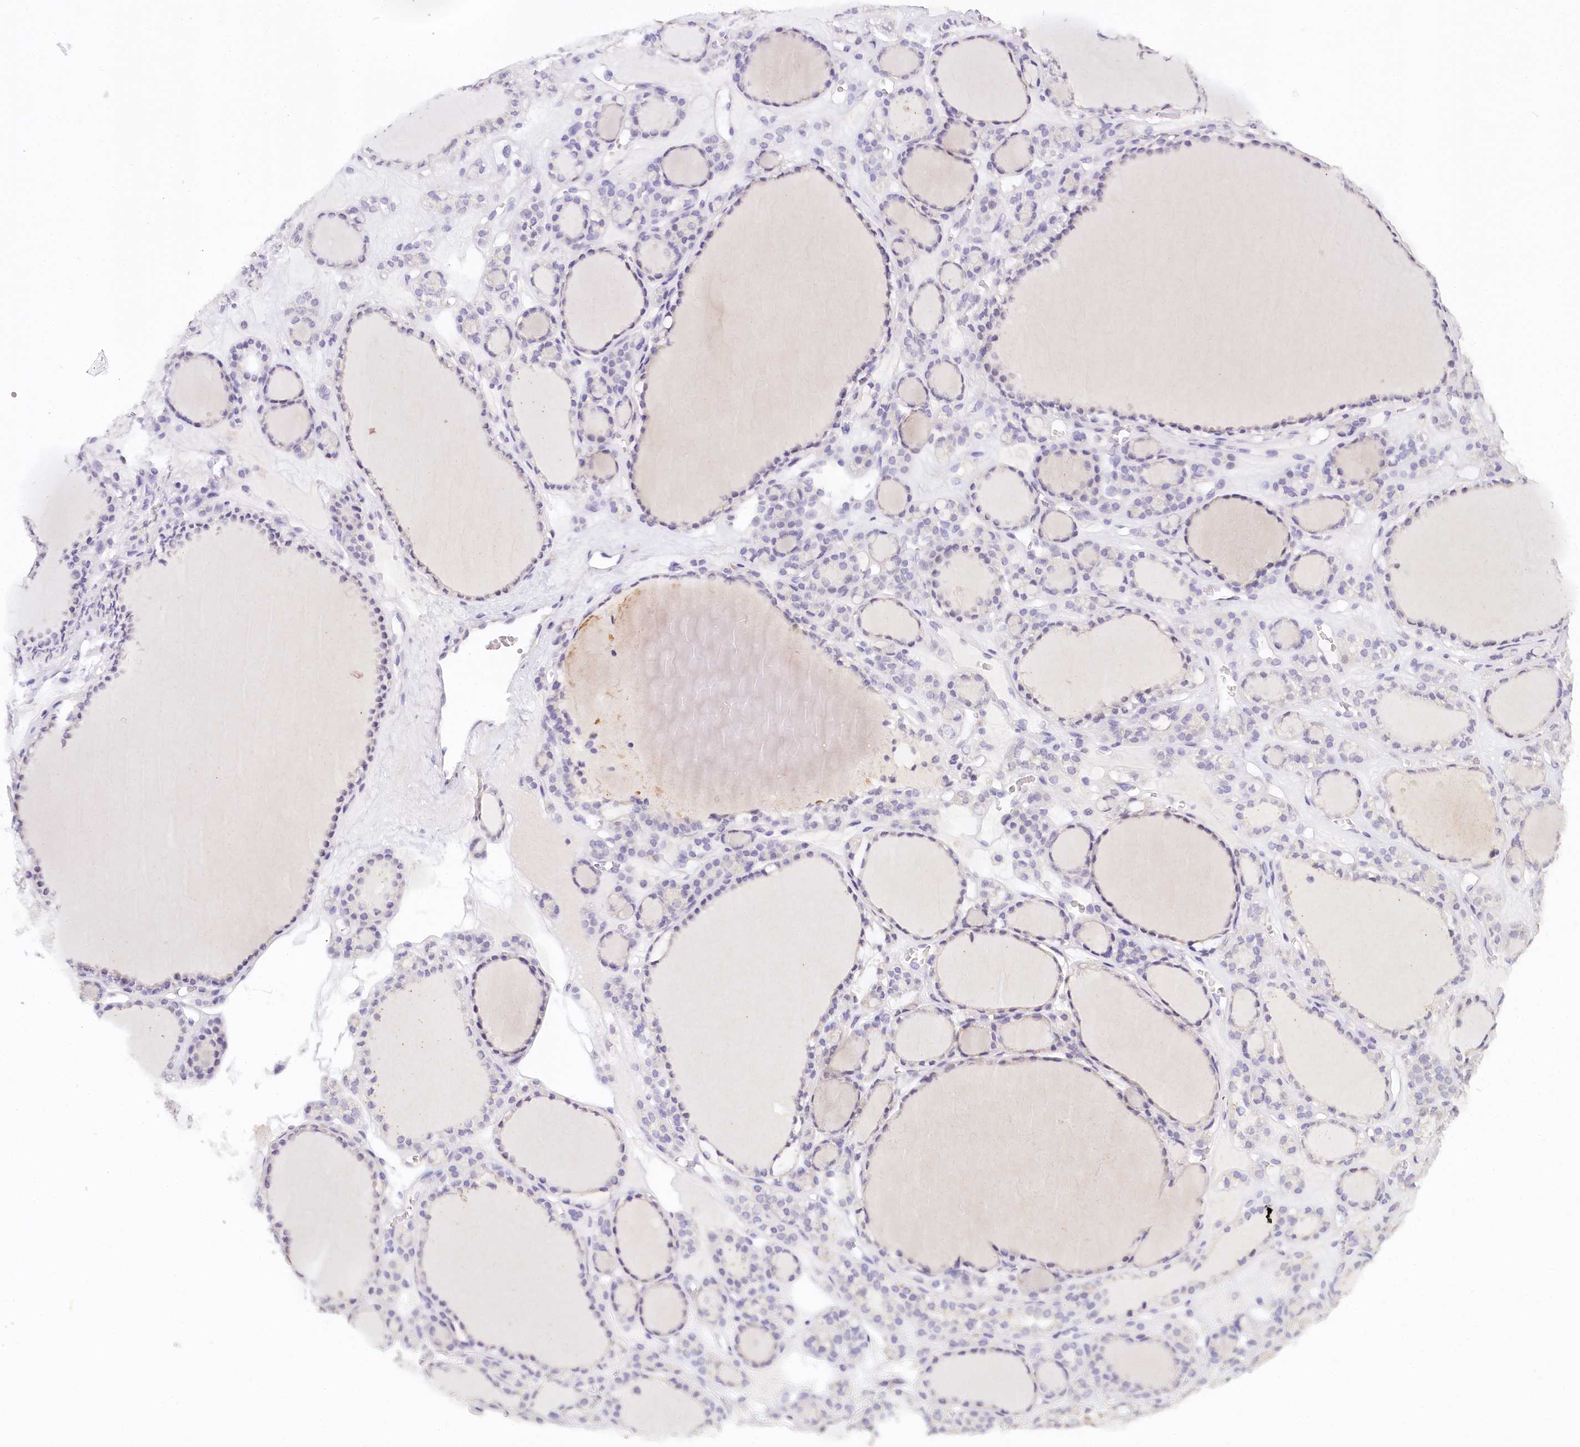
{"staining": {"intensity": "weak", "quantity": "<25%", "location": "cytoplasmic/membranous"}, "tissue": "thyroid gland", "cell_type": "Glandular cells", "image_type": "normal", "snomed": [{"axis": "morphology", "description": "Normal tissue, NOS"}, {"axis": "topography", "description": "Thyroid gland"}], "caption": "A high-resolution histopathology image shows IHC staining of benign thyroid gland, which shows no significant staining in glandular cells. (DAB (3,3'-diaminobenzidine) immunohistochemistry visualized using brightfield microscopy, high magnification).", "gene": "TP53", "patient": {"sex": "female", "age": 28}}